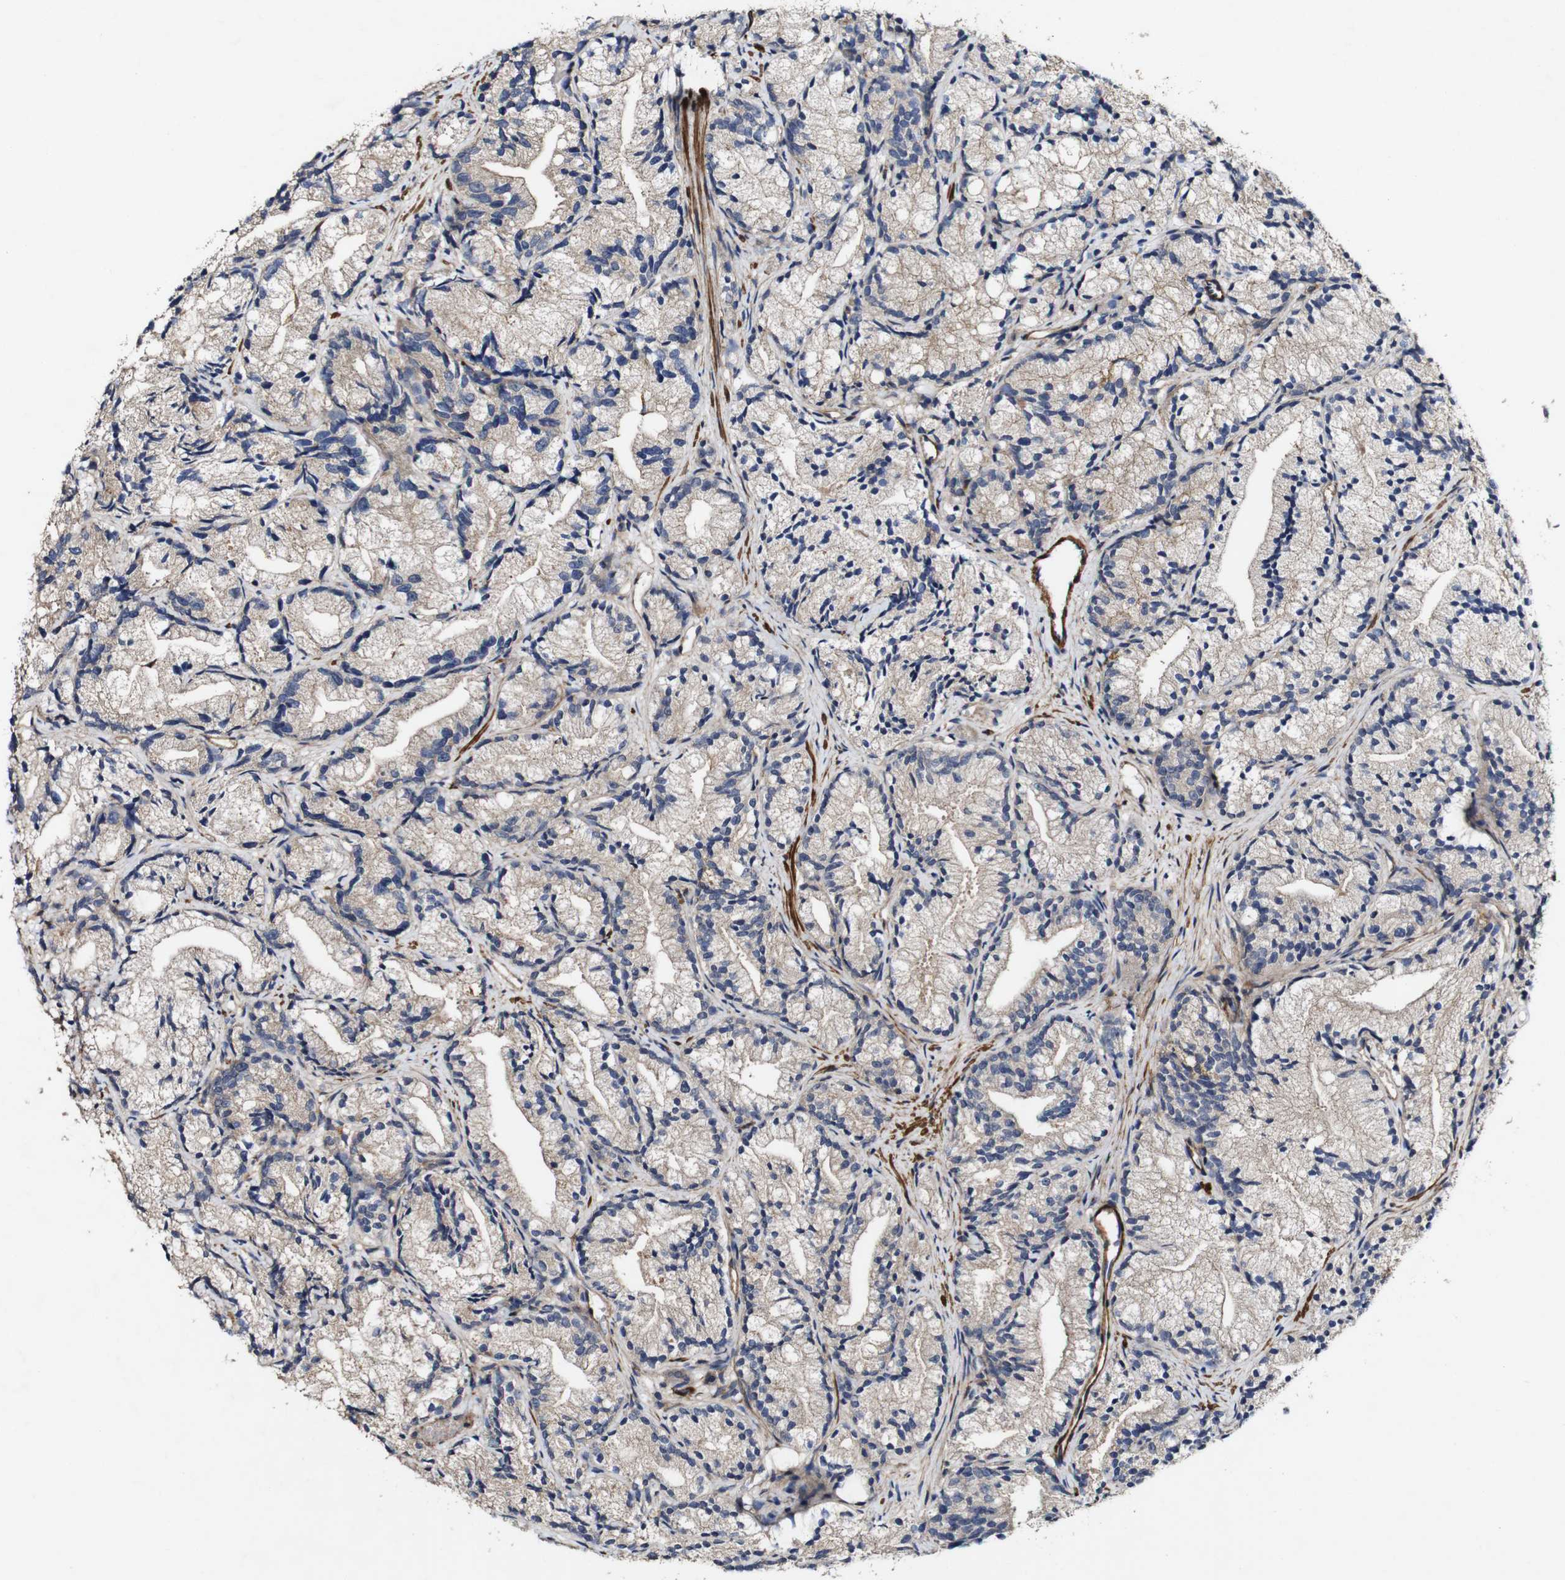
{"staining": {"intensity": "weak", "quantity": "25%-75%", "location": "cytoplasmic/membranous"}, "tissue": "prostate cancer", "cell_type": "Tumor cells", "image_type": "cancer", "snomed": [{"axis": "morphology", "description": "Adenocarcinoma, Low grade"}, {"axis": "topography", "description": "Prostate"}], "caption": "Immunohistochemical staining of human prostate cancer (adenocarcinoma (low-grade)) displays low levels of weak cytoplasmic/membranous positivity in about 25%-75% of tumor cells.", "gene": "GSDME", "patient": {"sex": "male", "age": 89}}